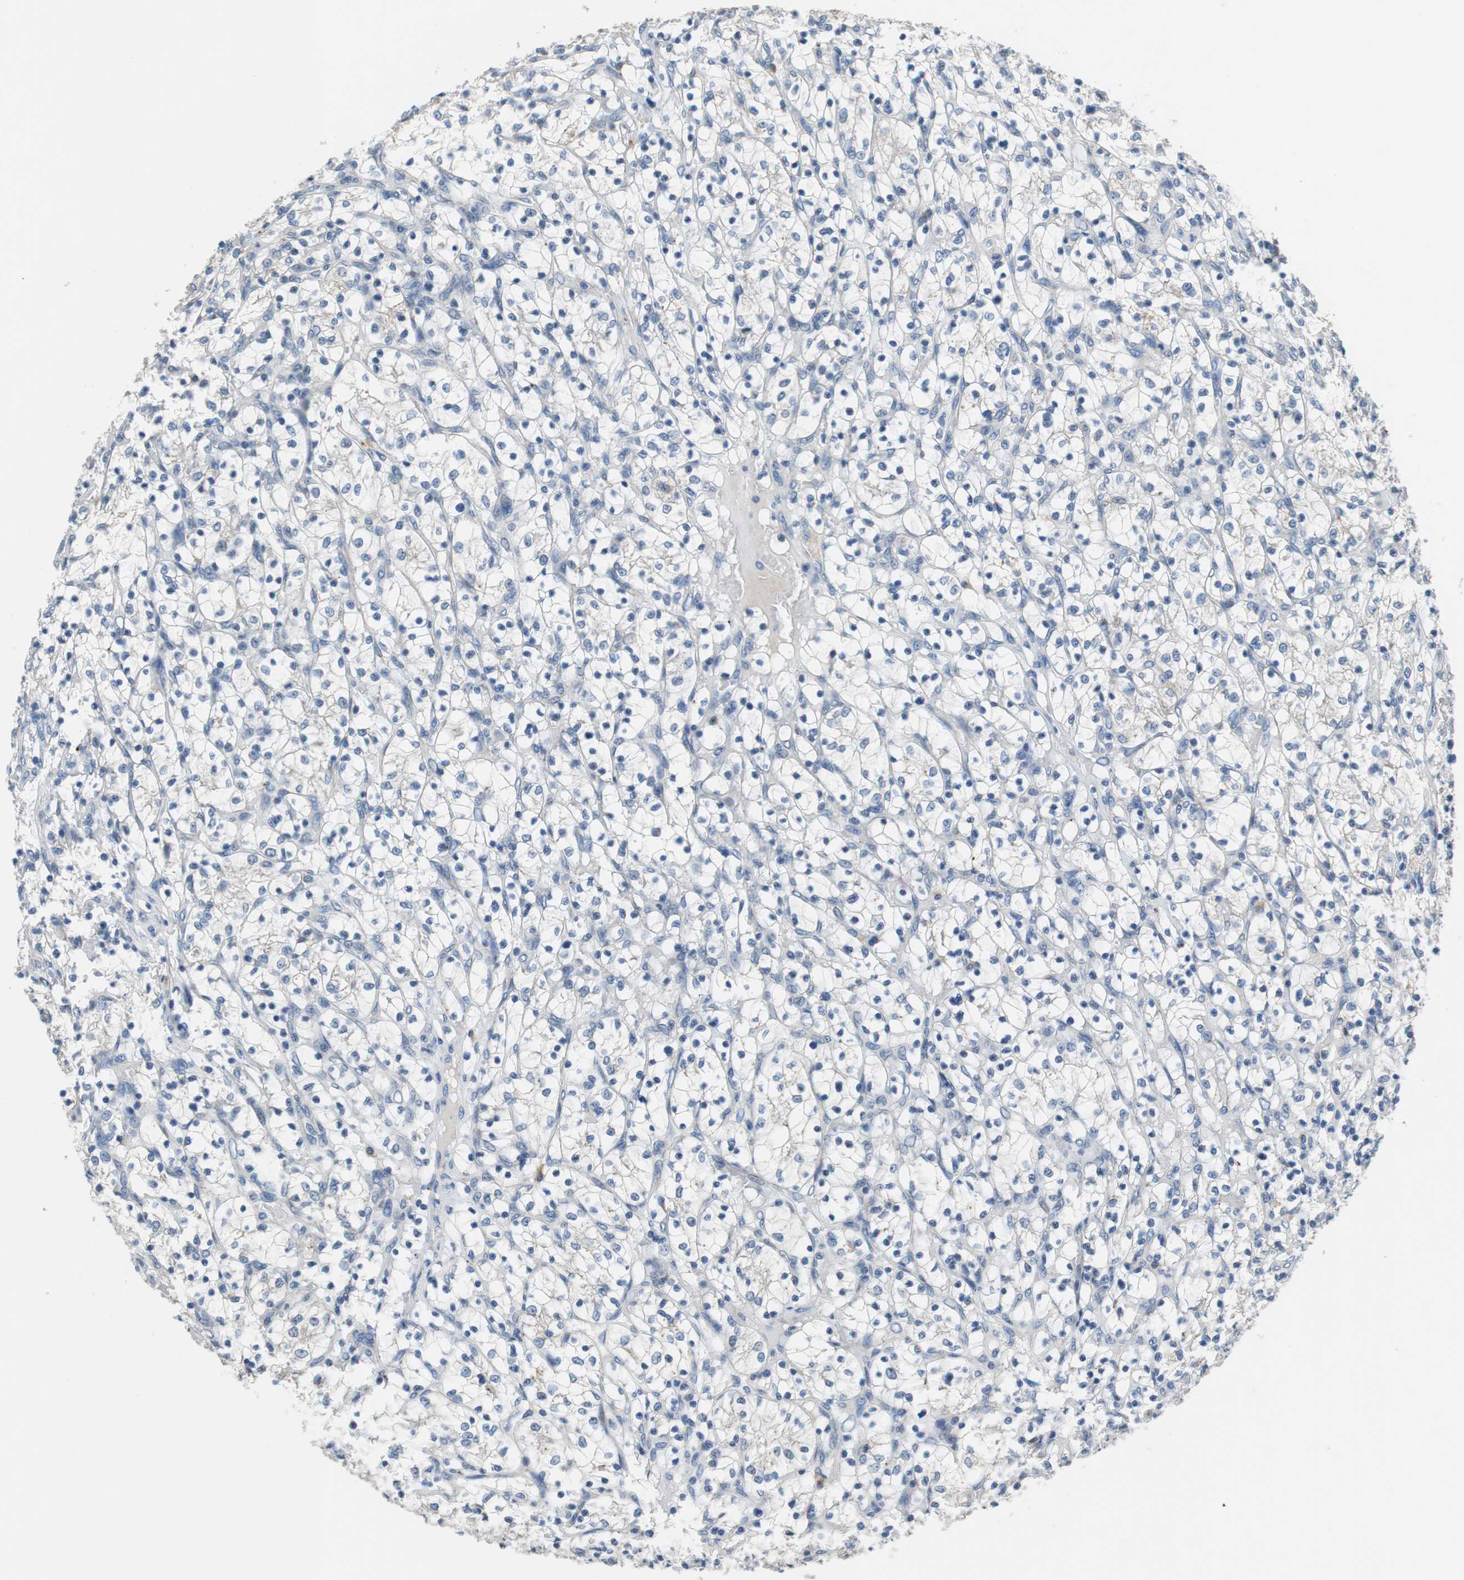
{"staining": {"intensity": "negative", "quantity": "none", "location": "none"}, "tissue": "renal cancer", "cell_type": "Tumor cells", "image_type": "cancer", "snomed": [{"axis": "morphology", "description": "Adenocarcinoma, NOS"}, {"axis": "topography", "description": "Kidney"}], "caption": "This histopathology image is of renal cancer (adenocarcinoma) stained with IHC to label a protein in brown with the nuclei are counter-stained blue. There is no expression in tumor cells.", "gene": "NLGN1", "patient": {"sex": "female", "age": 69}}